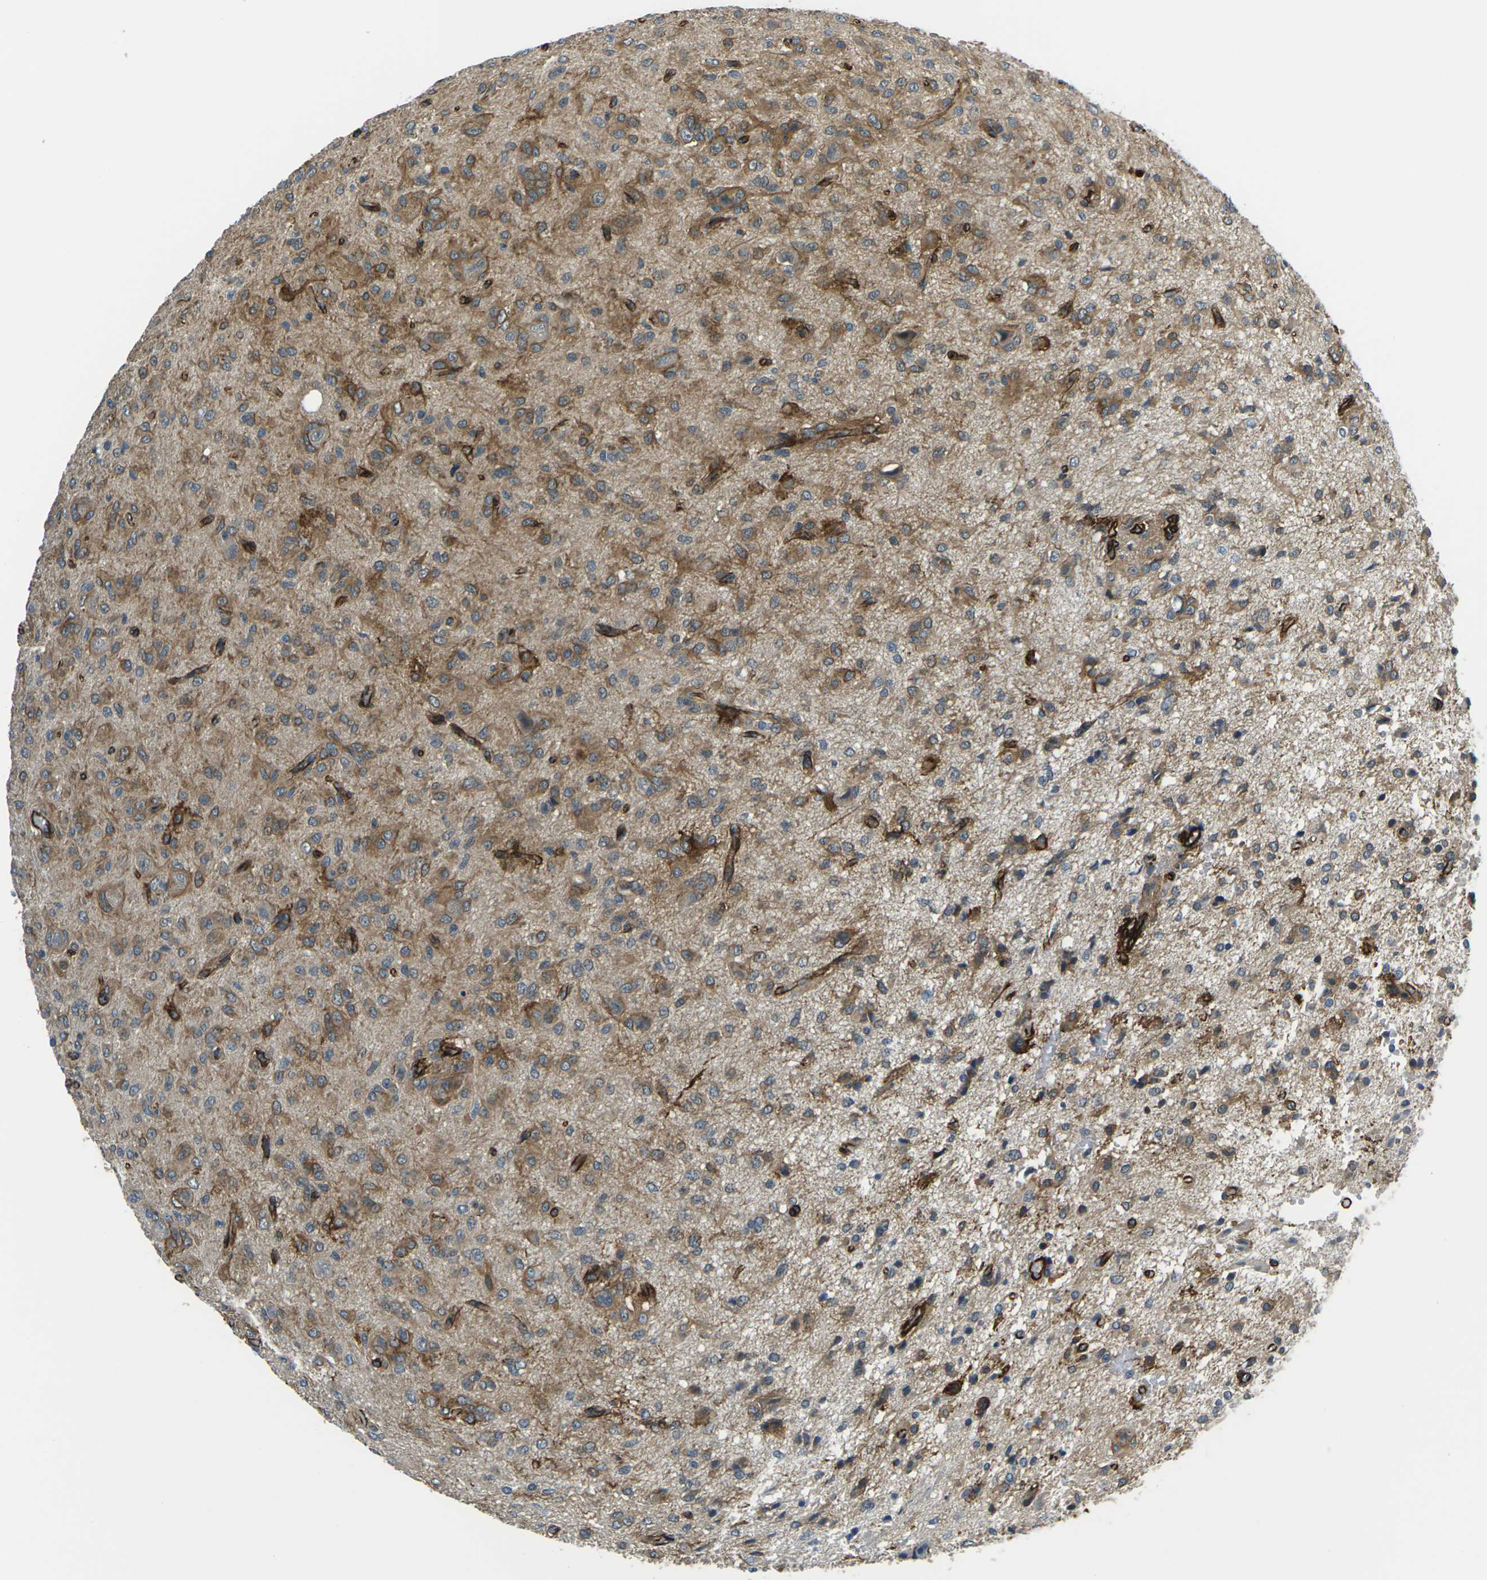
{"staining": {"intensity": "moderate", "quantity": ">75%", "location": "cytoplasmic/membranous"}, "tissue": "glioma", "cell_type": "Tumor cells", "image_type": "cancer", "snomed": [{"axis": "morphology", "description": "Glioma, malignant, High grade"}, {"axis": "topography", "description": "Brain"}], "caption": "Malignant high-grade glioma tissue demonstrates moderate cytoplasmic/membranous positivity in approximately >75% of tumor cells, visualized by immunohistochemistry.", "gene": "GRAMD1C", "patient": {"sex": "female", "age": 59}}